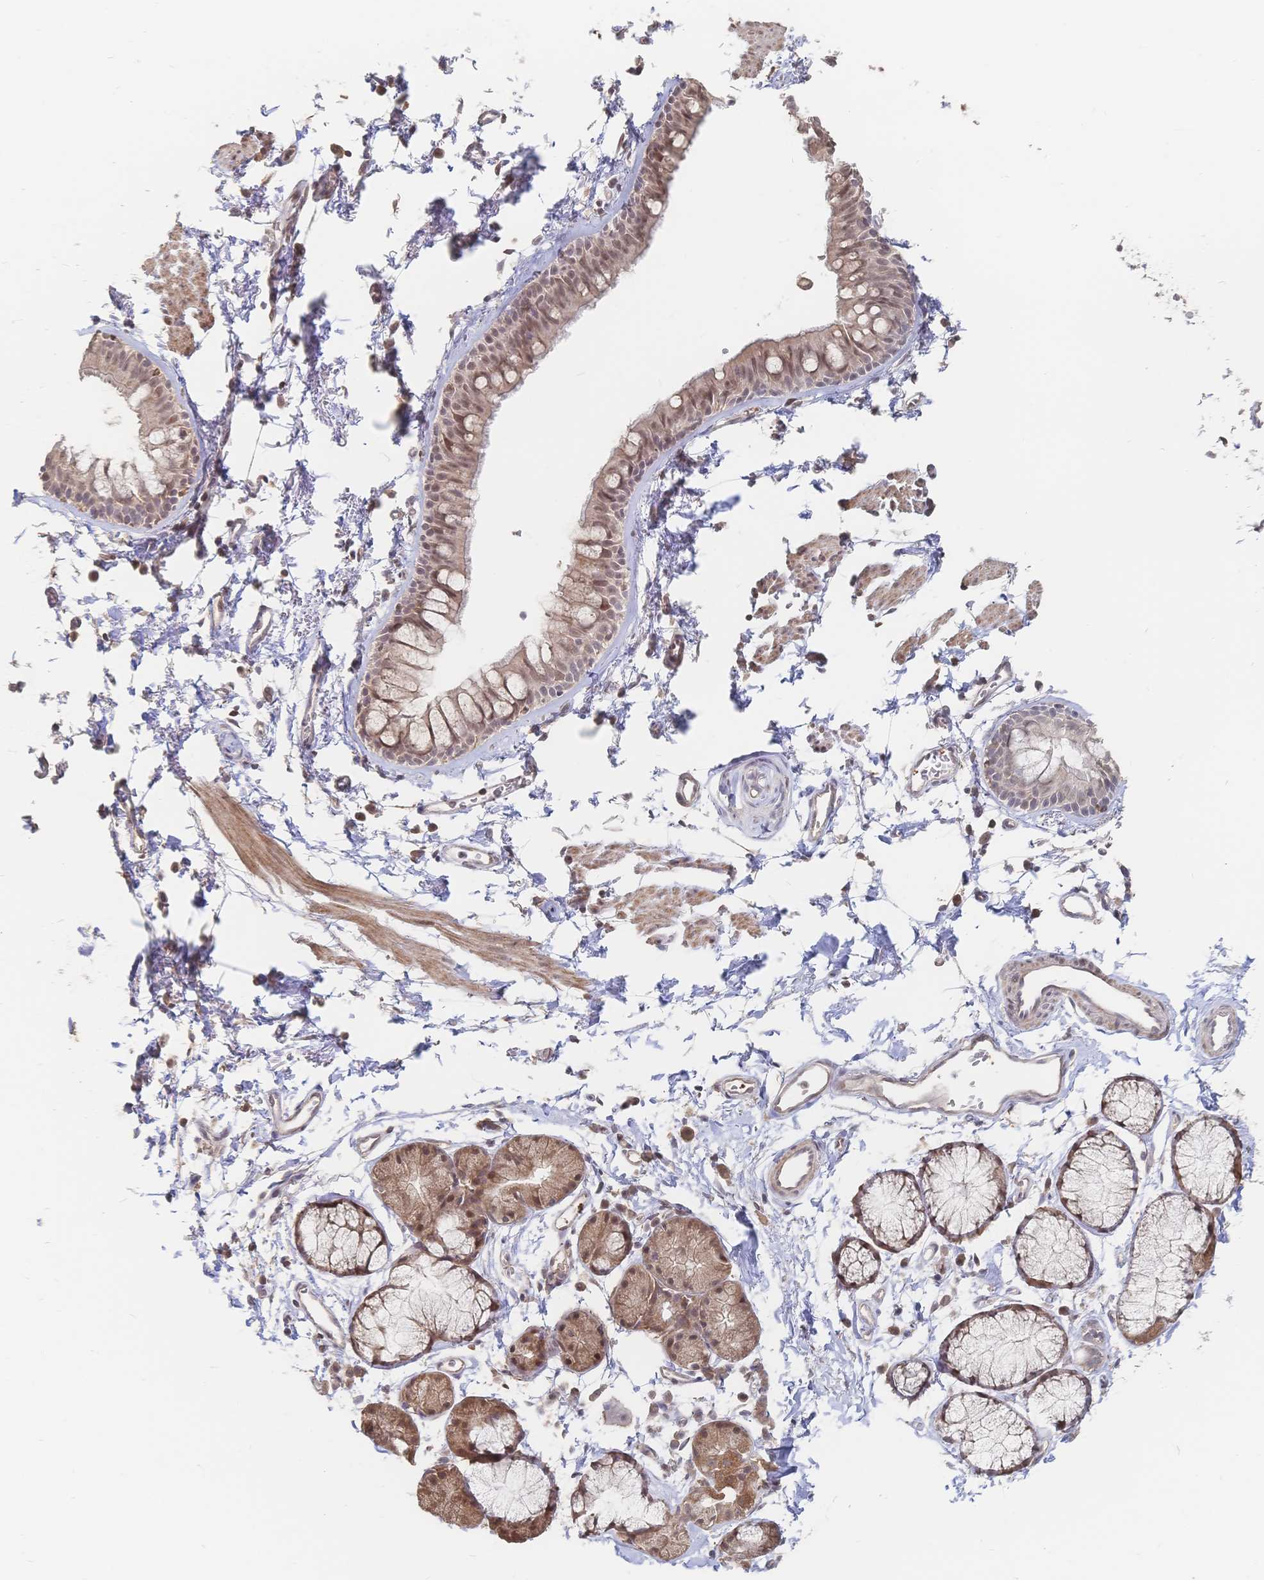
{"staining": {"intensity": "weak", "quantity": ">75%", "location": "cytoplasmic/membranous,nuclear"}, "tissue": "bronchus", "cell_type": "Respiratory epithelial cells", "image_type": "normal", "snomed": [{"axis": "morphology", "description": "Normal tissue, NOS"}, {"axis": "topography", "description": "Cartilage tissue"}, {"axis": "topography", "description": "Bronchus"}], "caption": "Protein expression analysis of normal bronchus demonstrates weak cytoplasmic/membranous,nuclear positivity in about >75% of respiratory epithelial cells.", "gene": "LRP5", "patient": {"sex": "female", "age": 79}}